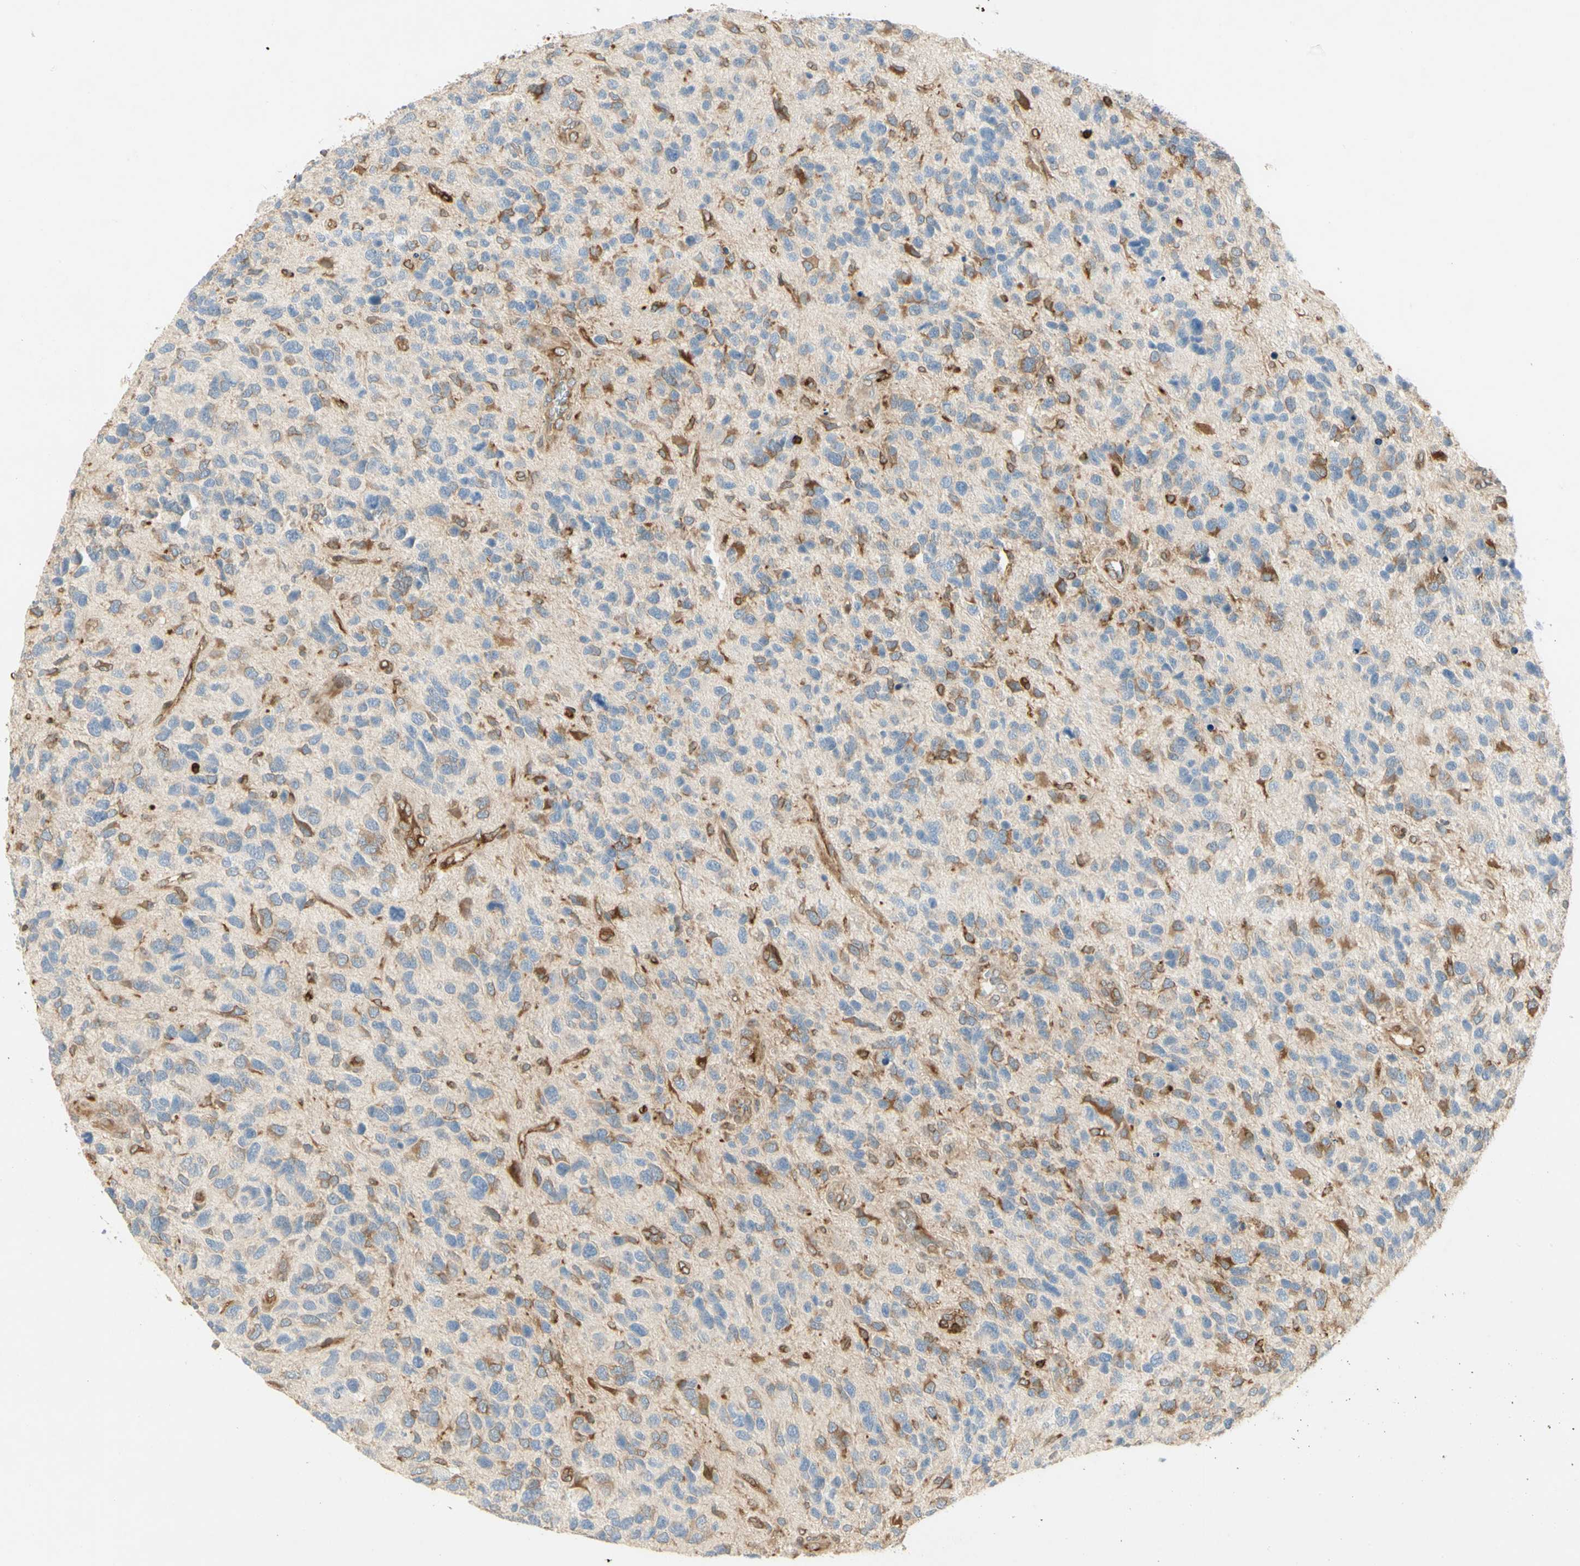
{"staining": {"intensity": "moderate", "quantity": "25%-75%", "location": "cytoplasmic/membranous"}, "tissue": "glioma", "cell_type": "Tumor cells", "image_type": "cancer", "snomed": [{"axis": "morphology", "description": "Glioma, malignant, High grade"}, {"axis": "topography", "description": "Brain"}], "caption": "Protein expression by immunohistochemistry reveals moderate cytoplasmic/membranous expression in about 25%-75% of tumor cells in glioma.", "gene": "TAPBP", "patient": {"sex": "female", "age": 58}}